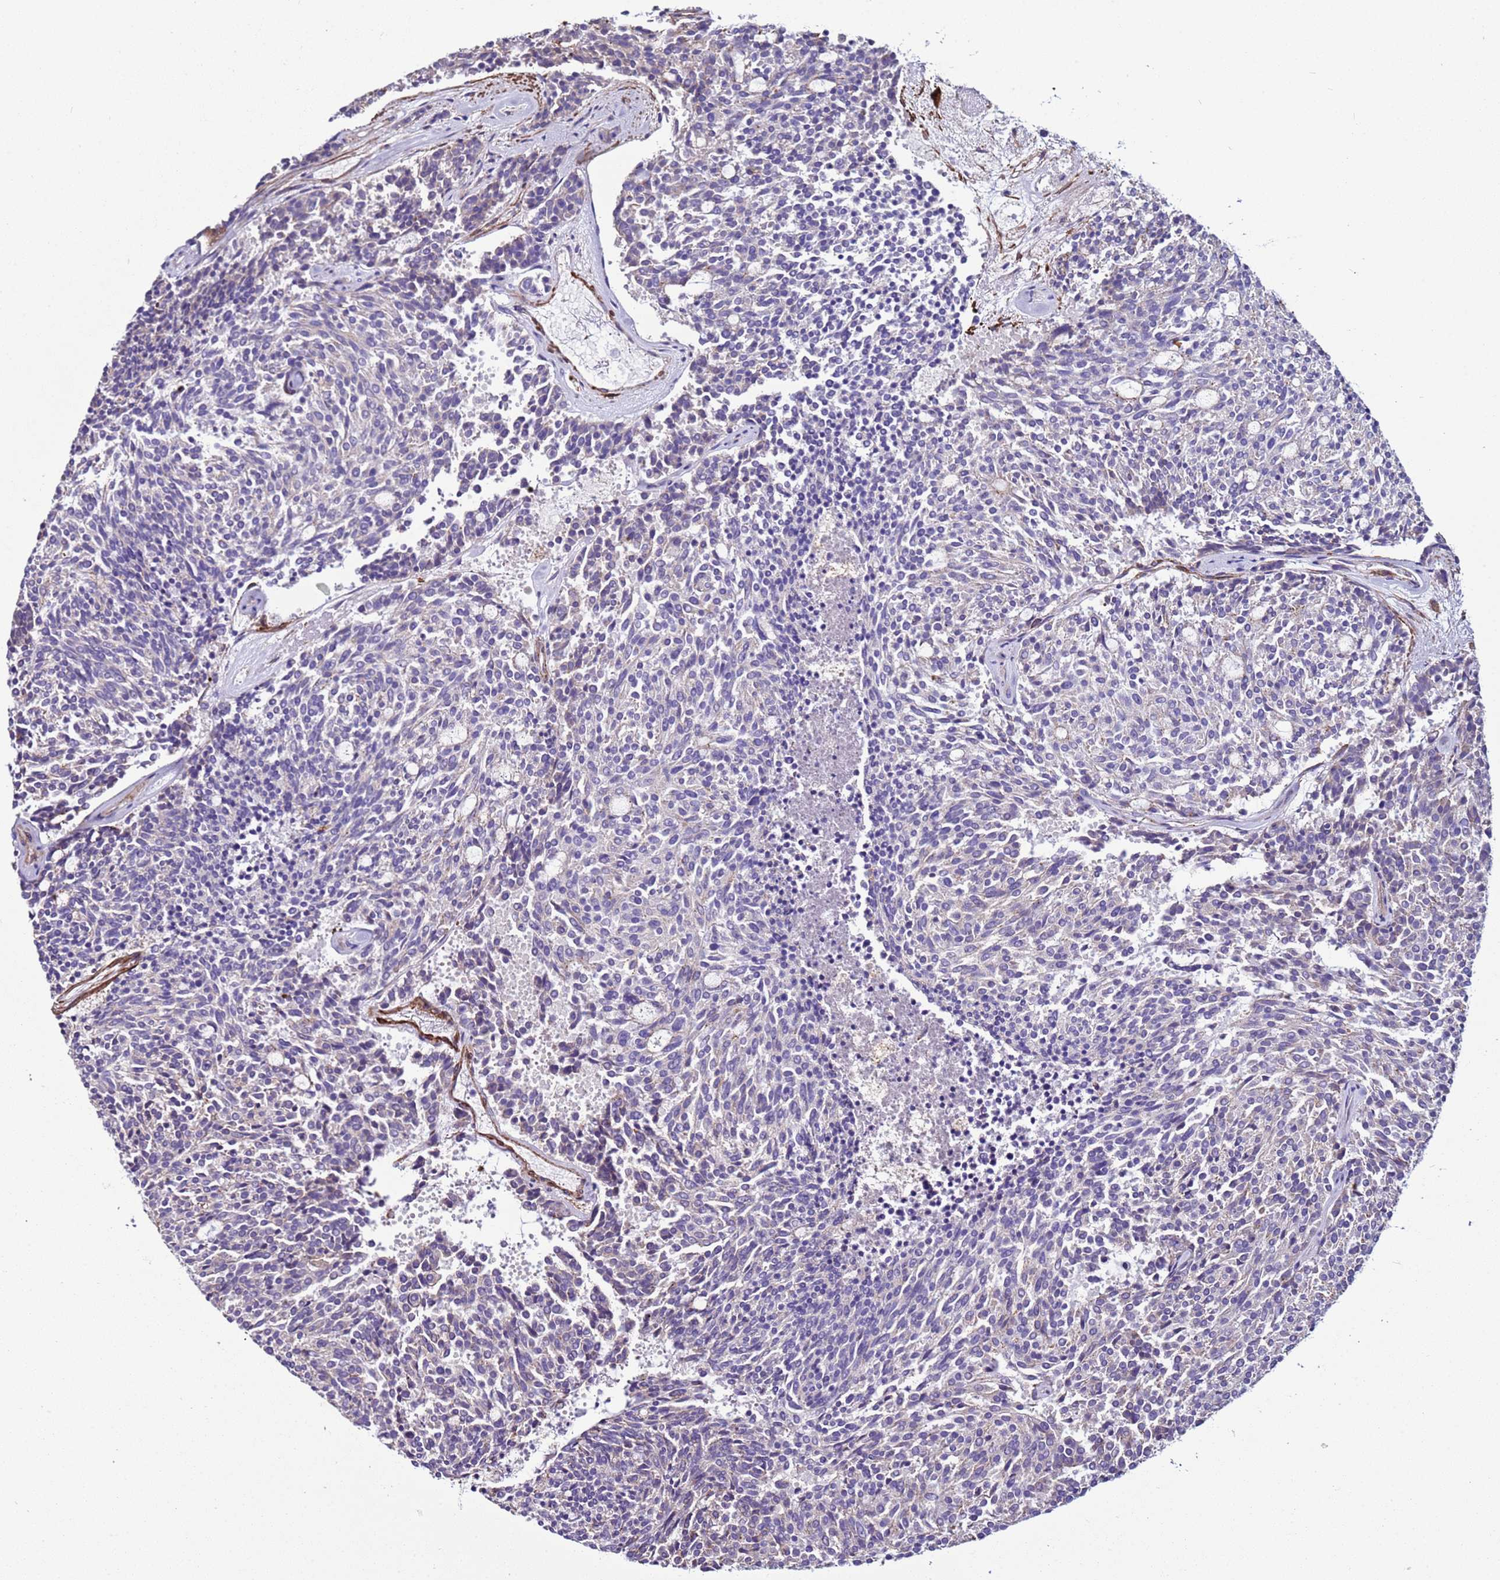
{"staining": {"intensity": "negative", "quantity": "none", "location": "none"}, "tissue": "carcinoid", "cell_type": "Tumor cells", "image_type": "cancer", "snomed": [{"axis": "morphology", "description": "Carcinoid, malignant, NOS"}, {"axis": "topography", "description": "Pancreas"}], "caption": "IHC of human carcinoid (malignant) displays no expression in tumor cells.", "gene": "RABL2B", "patient": {"sex": "female", "age": 54}}